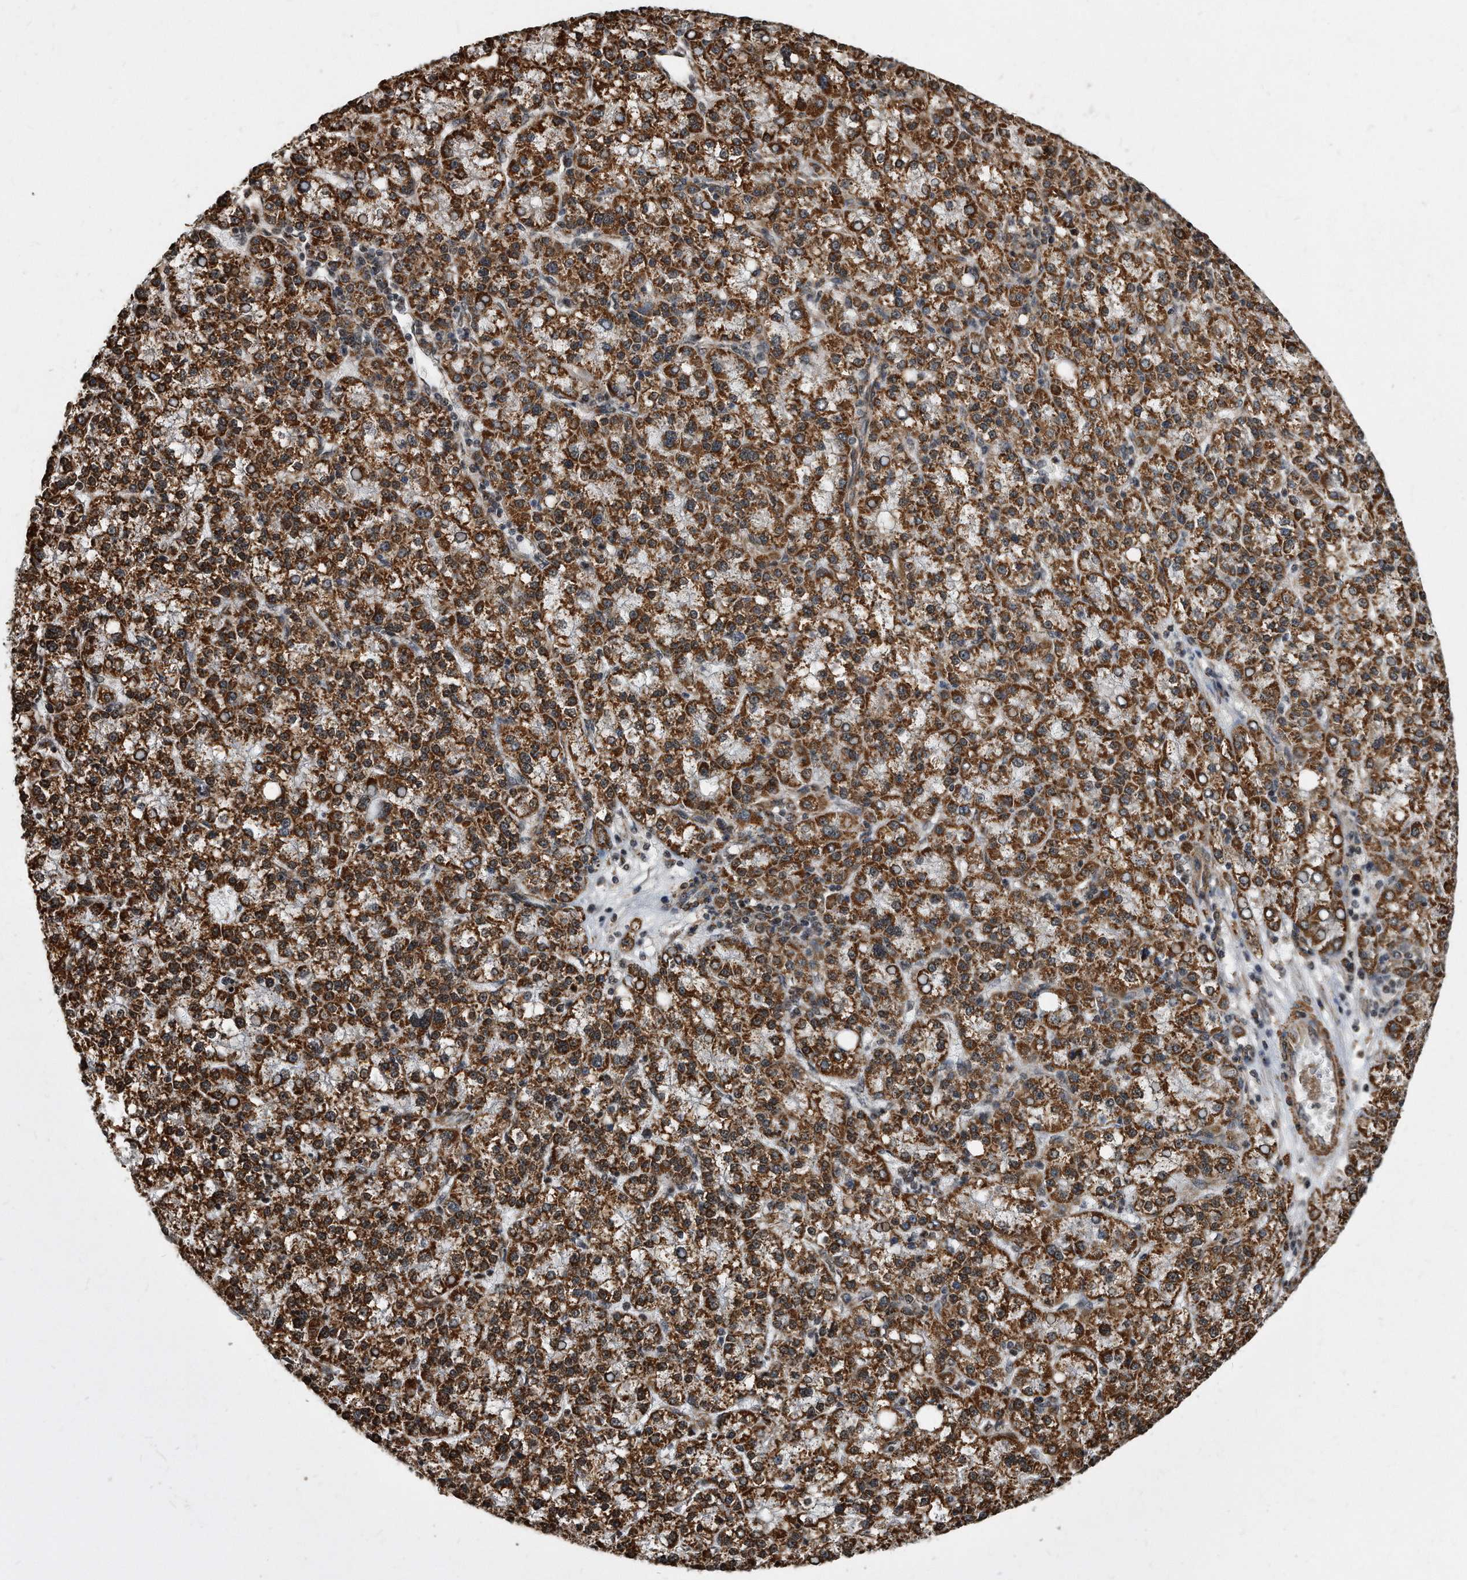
{"staining": {"intensity": "strong", "quantity": ">75%", "location": "cytoplasmic/membranous"}, "tissue": "liver cancer", "cell_type": "Tumor cells", "image_type": "cancer", "snomed": [{"axis": "morphology", "description": "Carcinoma, Hepatocellular, NOS"}, {"axis": "topography", "description": "Liver"}], "caption": "DAB (3,3'-diaminobenzidine) immunohistochemical staining of liver cancer (hepatocellular carcinoma) exhibits strong cytoplasmic/membranous protein positivity in approximately >75% of tumor cells.", "gene": "DUSP22", "patient": {"sex": "female", "age": 58}}